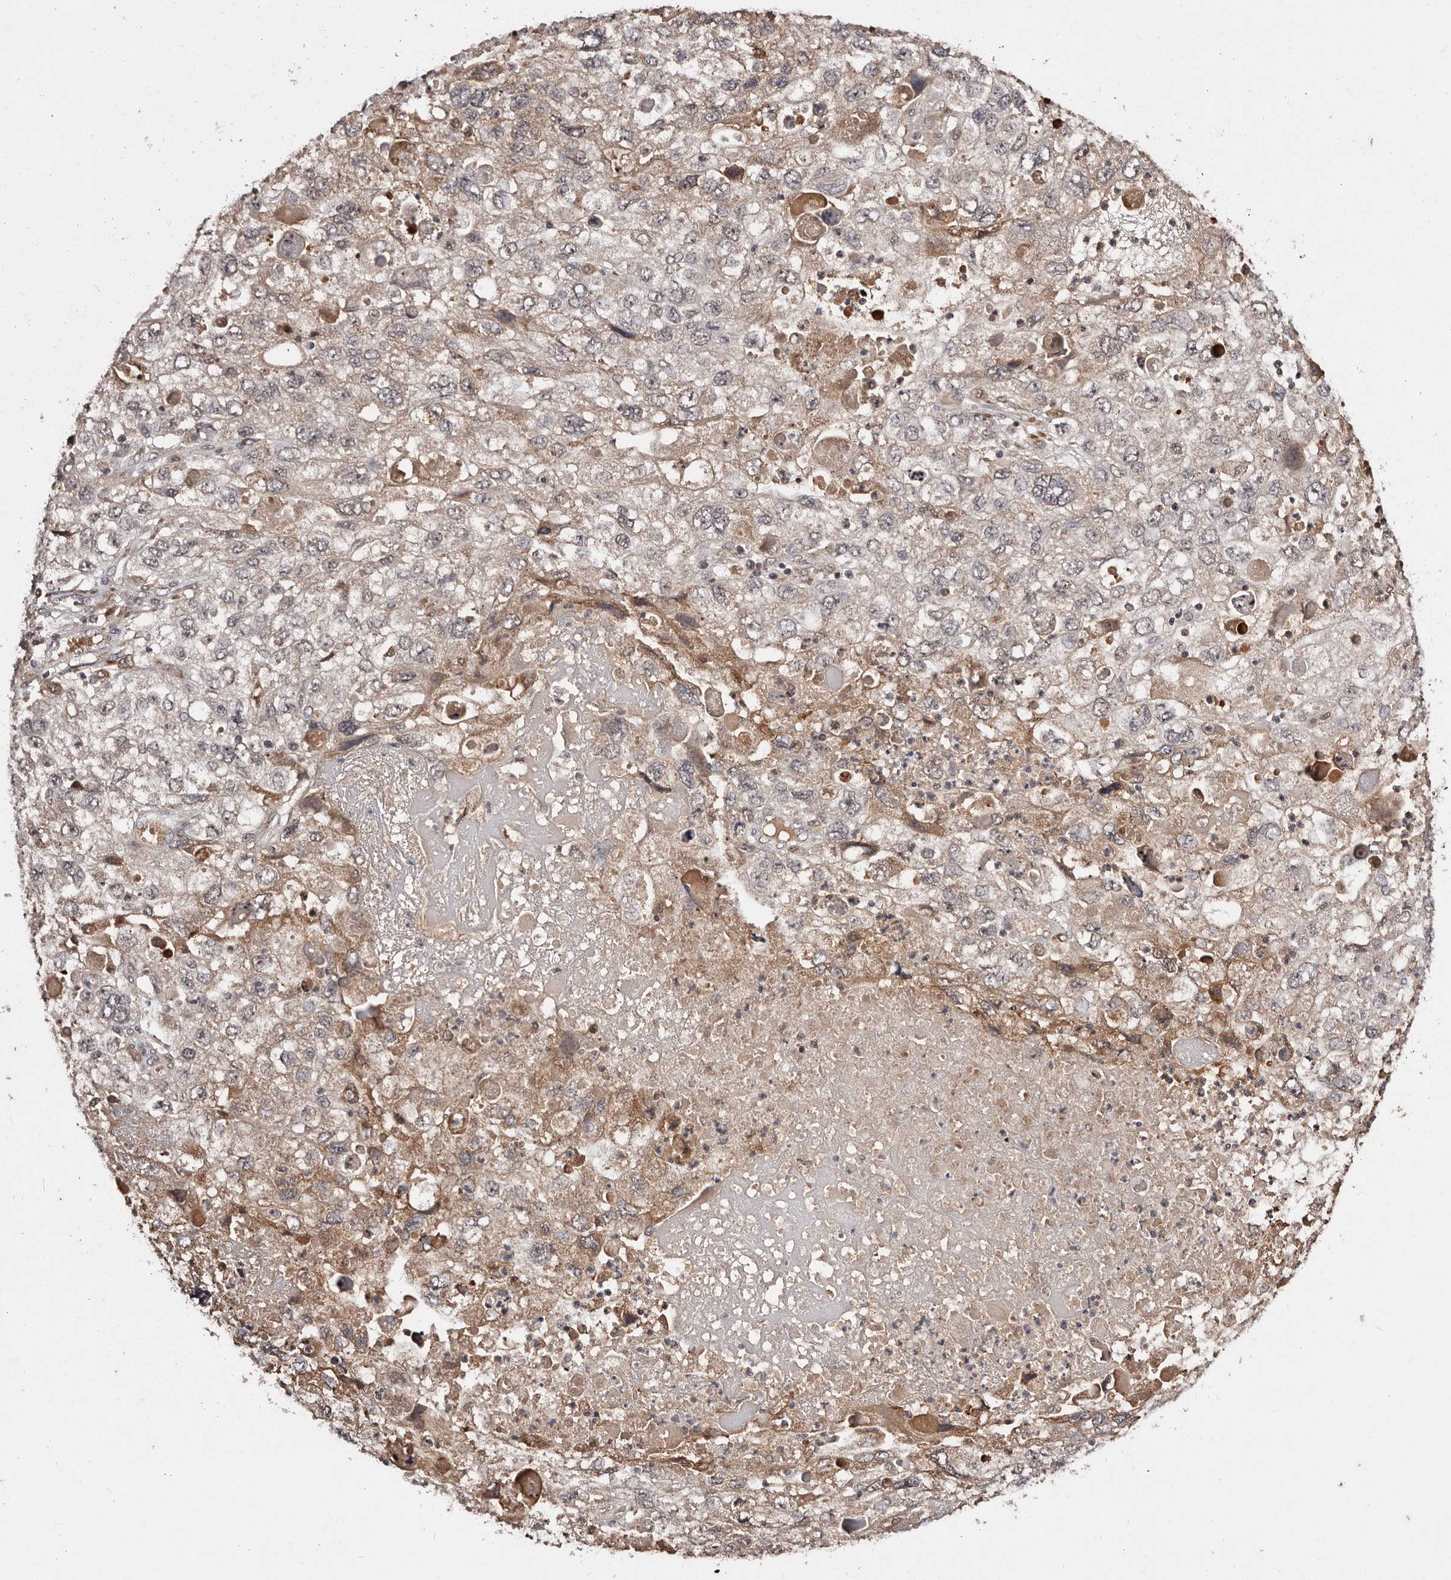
{"staining": {"intensity": "moderate", "quantity": "<25%", "location": "cytoplasmic/membranous"}, "tissue": "endometrial cancer", "cell_type": "Tumor cells", "image_type": "cancer", "snomed": [{"axis": "morphology", "description": "Adenocarcinoma, NOS"}, {"axis": "topography", "description": "Endometrium"}], "caption": "Protein expression analysis of human endometrial adenocarcinoma reveals moderate cytoplasmic/membranous expression in about <25% of tumor cells.", "gene": "BICRAL", "patient": {"sex": "female", "age": 49}}